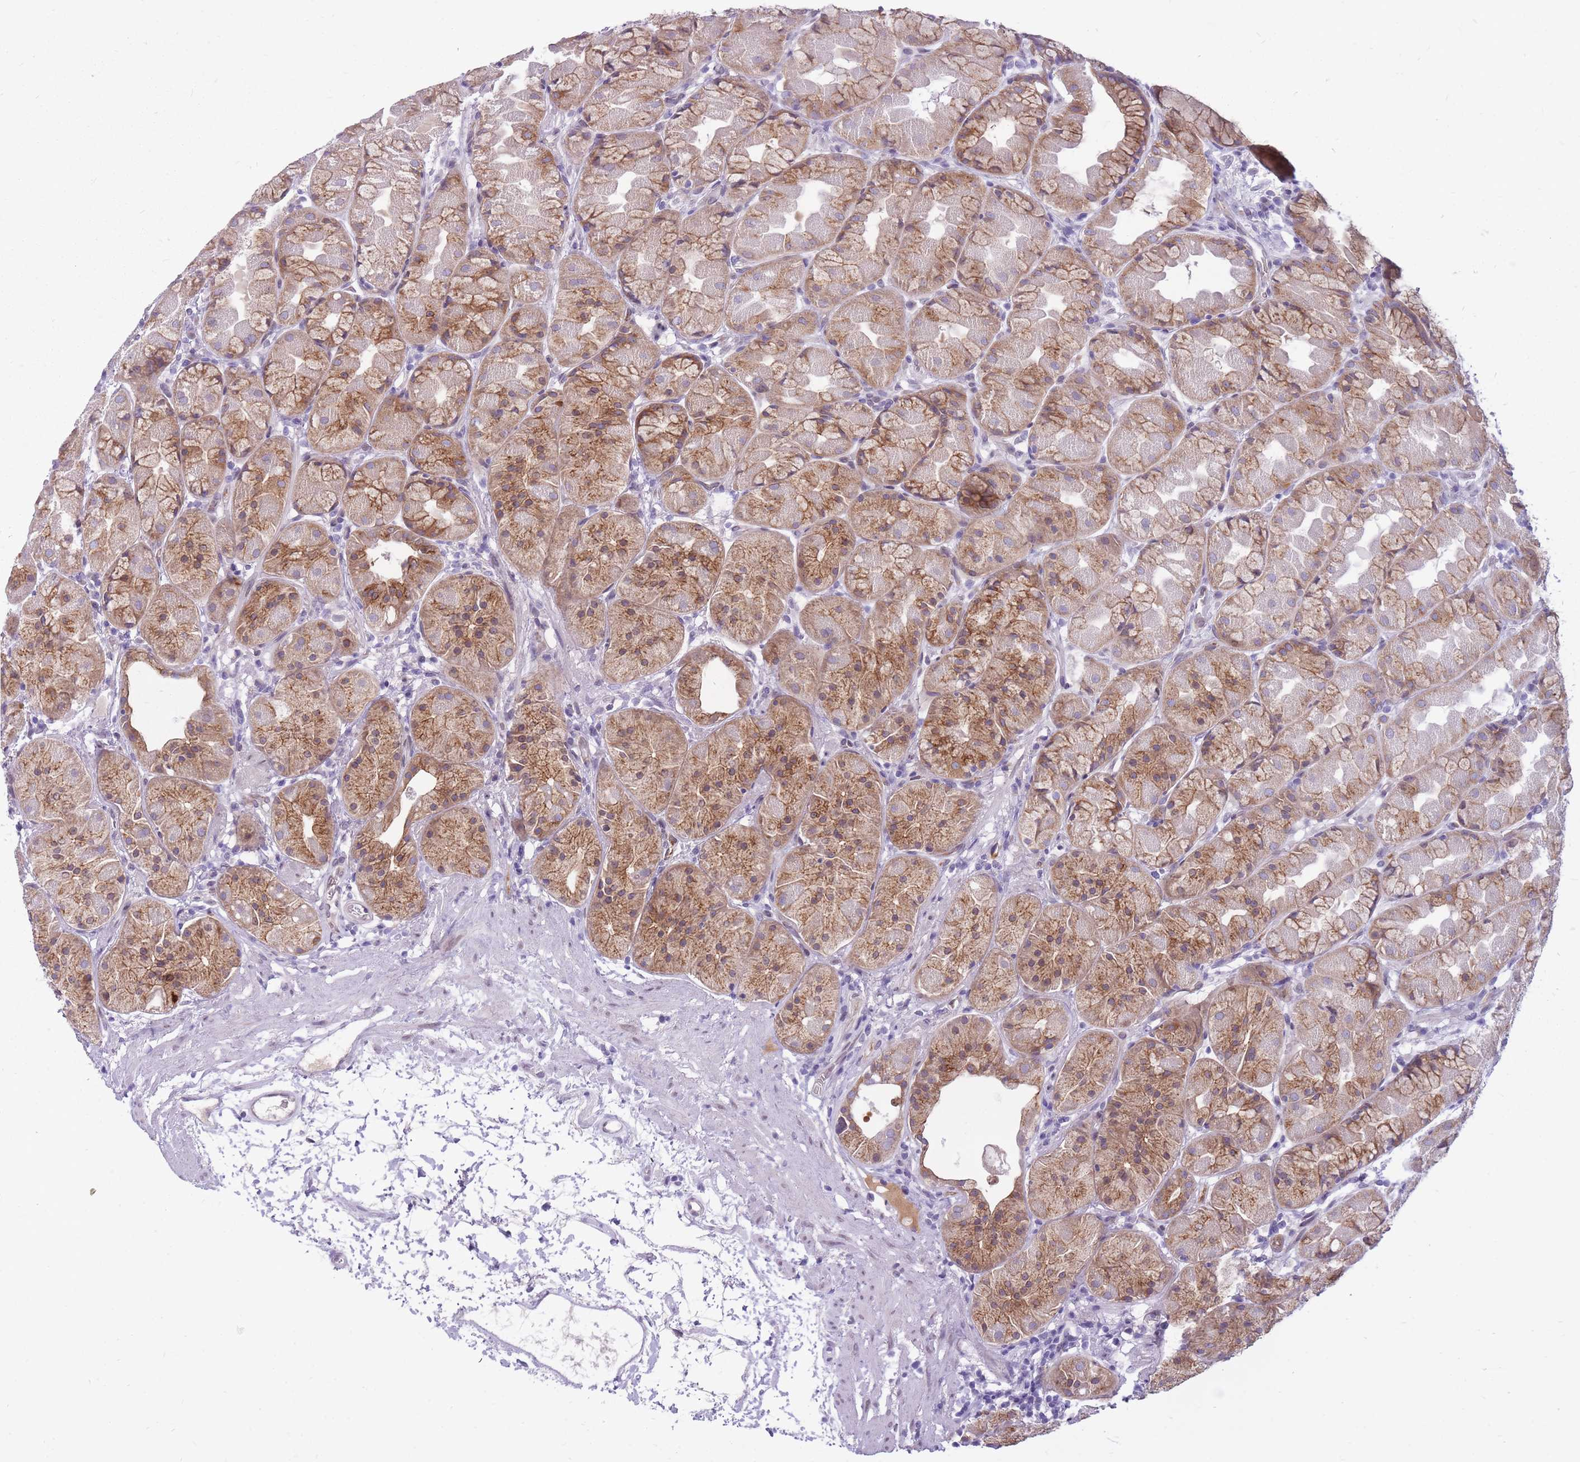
{"staining": {"intensity": "moderate", "quantity": ">75%", "location": "cytoplasmic/membranous"}, "tissue": "stomach", "cell_type": "Glandular cells", "image_type": "normal", "snomed": [{"axis": "morphology", "description": "Normal tissue, NOS"}, {"axis": "topography", "description": "Stomach"}], "caption": "Immunohistochemical staining of normal stomach exhibits >75% levels of moderate cytoplasmic/membranous protein staining in about >75% of glandular cells.", "gene": "HOOK2", "patient": {"sex": "male", "age": 57}}